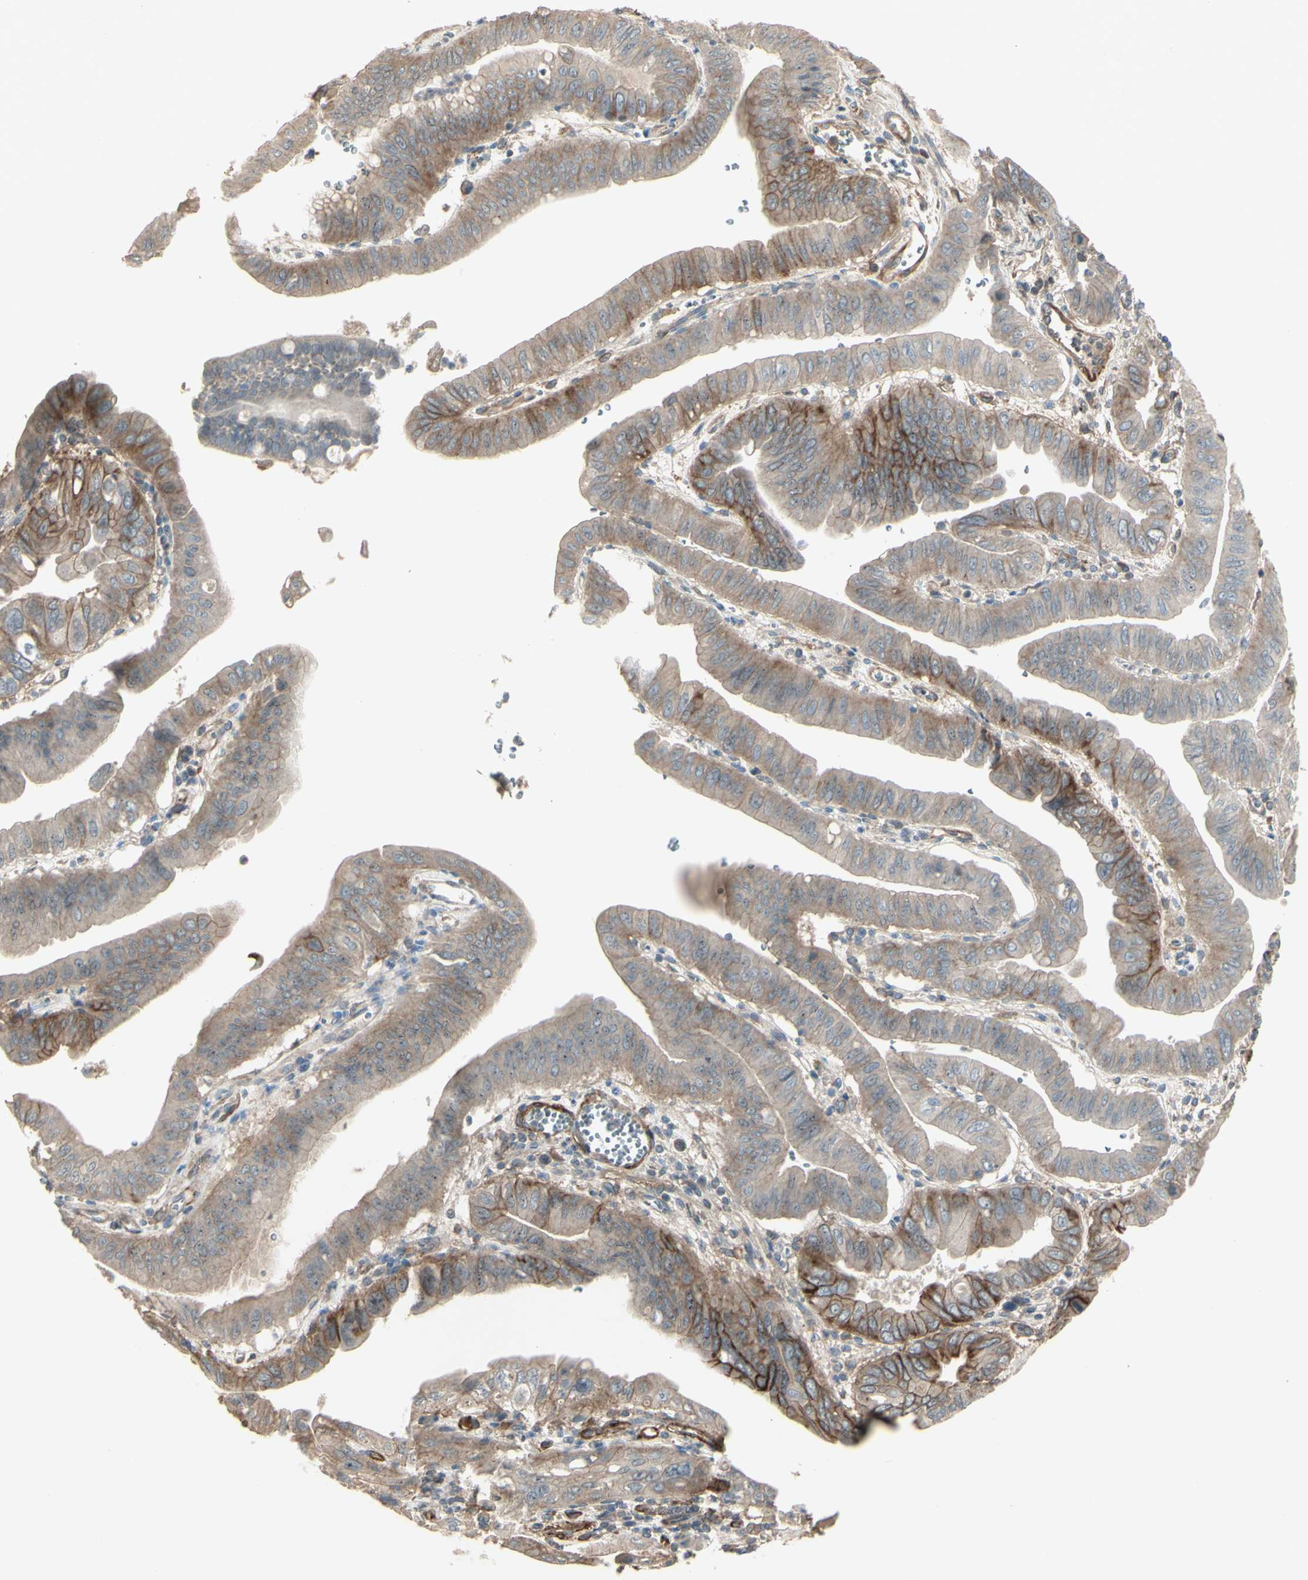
{"staining": {"intensity": "weak", "quantity": ">75%", "location": "cytoplasmic/membranous"}, "tissue": "pancreatic cancer", "cell_type": "Tumor cells", "image_type": "cancer", "snomed": [{"axis": "morphology", "description": "Normal tissue, NOS"}, {"axis": "topography", "description": "Lymph node"}], "caption": "Human pancreatic cancer stained with a protein marker reveals weak staining in tumor cells.", "gene": "CD276", "patient": {"sex": "male", "age": 50}}